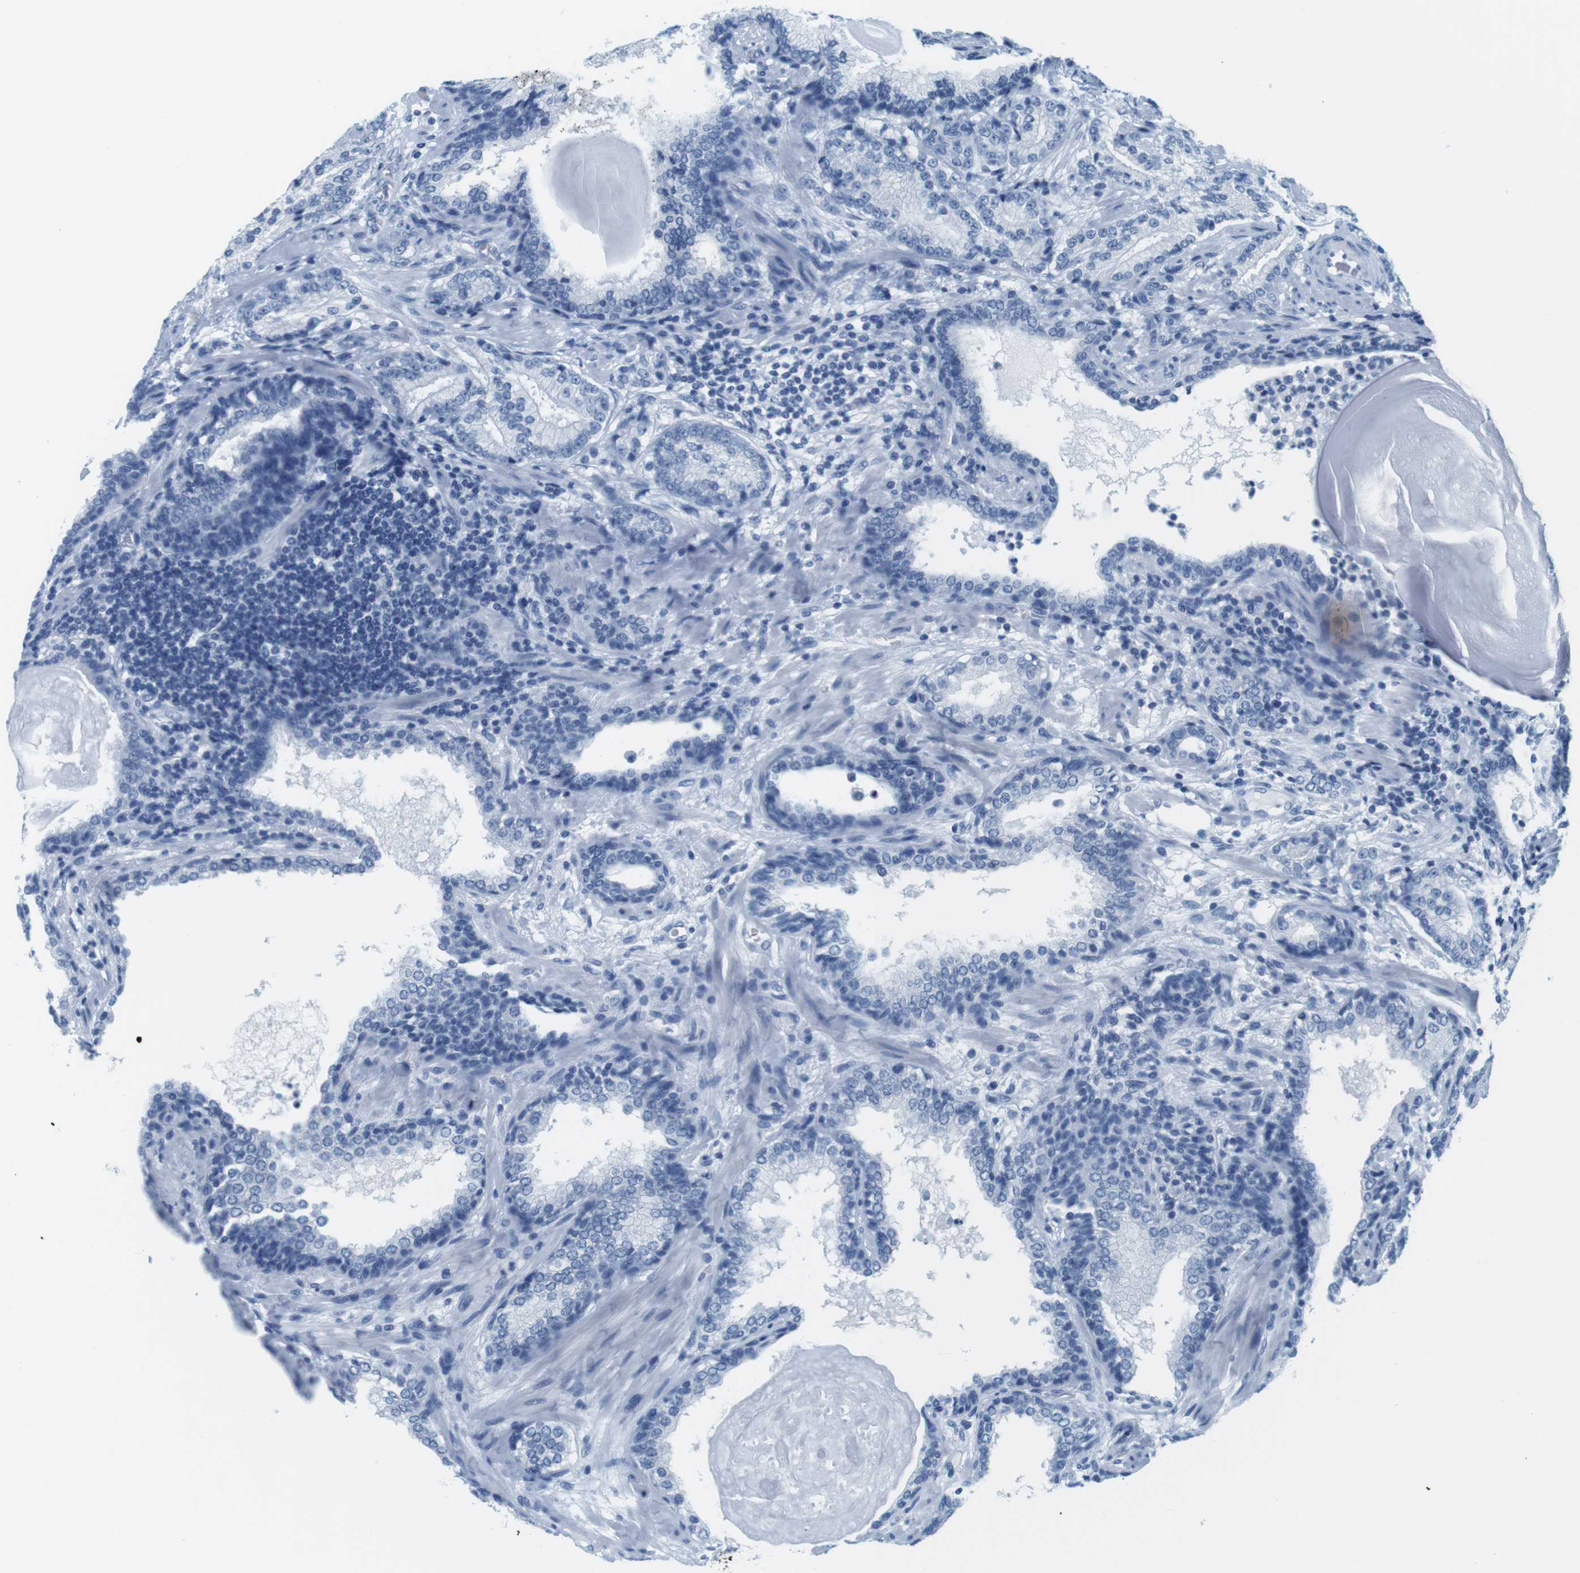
{"staining": {"intensity": "negative", "quantity": "none", "location": "none"}, "tissue": "prostate cancer", "cell_type": "Tumor cells", "image_type": "cancer", "snomed": [{"axis": "morphology", "description": "Adenocarcinoma, High grade"}, {"axis": "topography", "description": "Prostate"}], "caption": "Prostate cancer stained for a protein using IHC displays no positivity tumor cells.", "gene": "CYP2C9", "patient": {"sex": "male", "age": 61}}